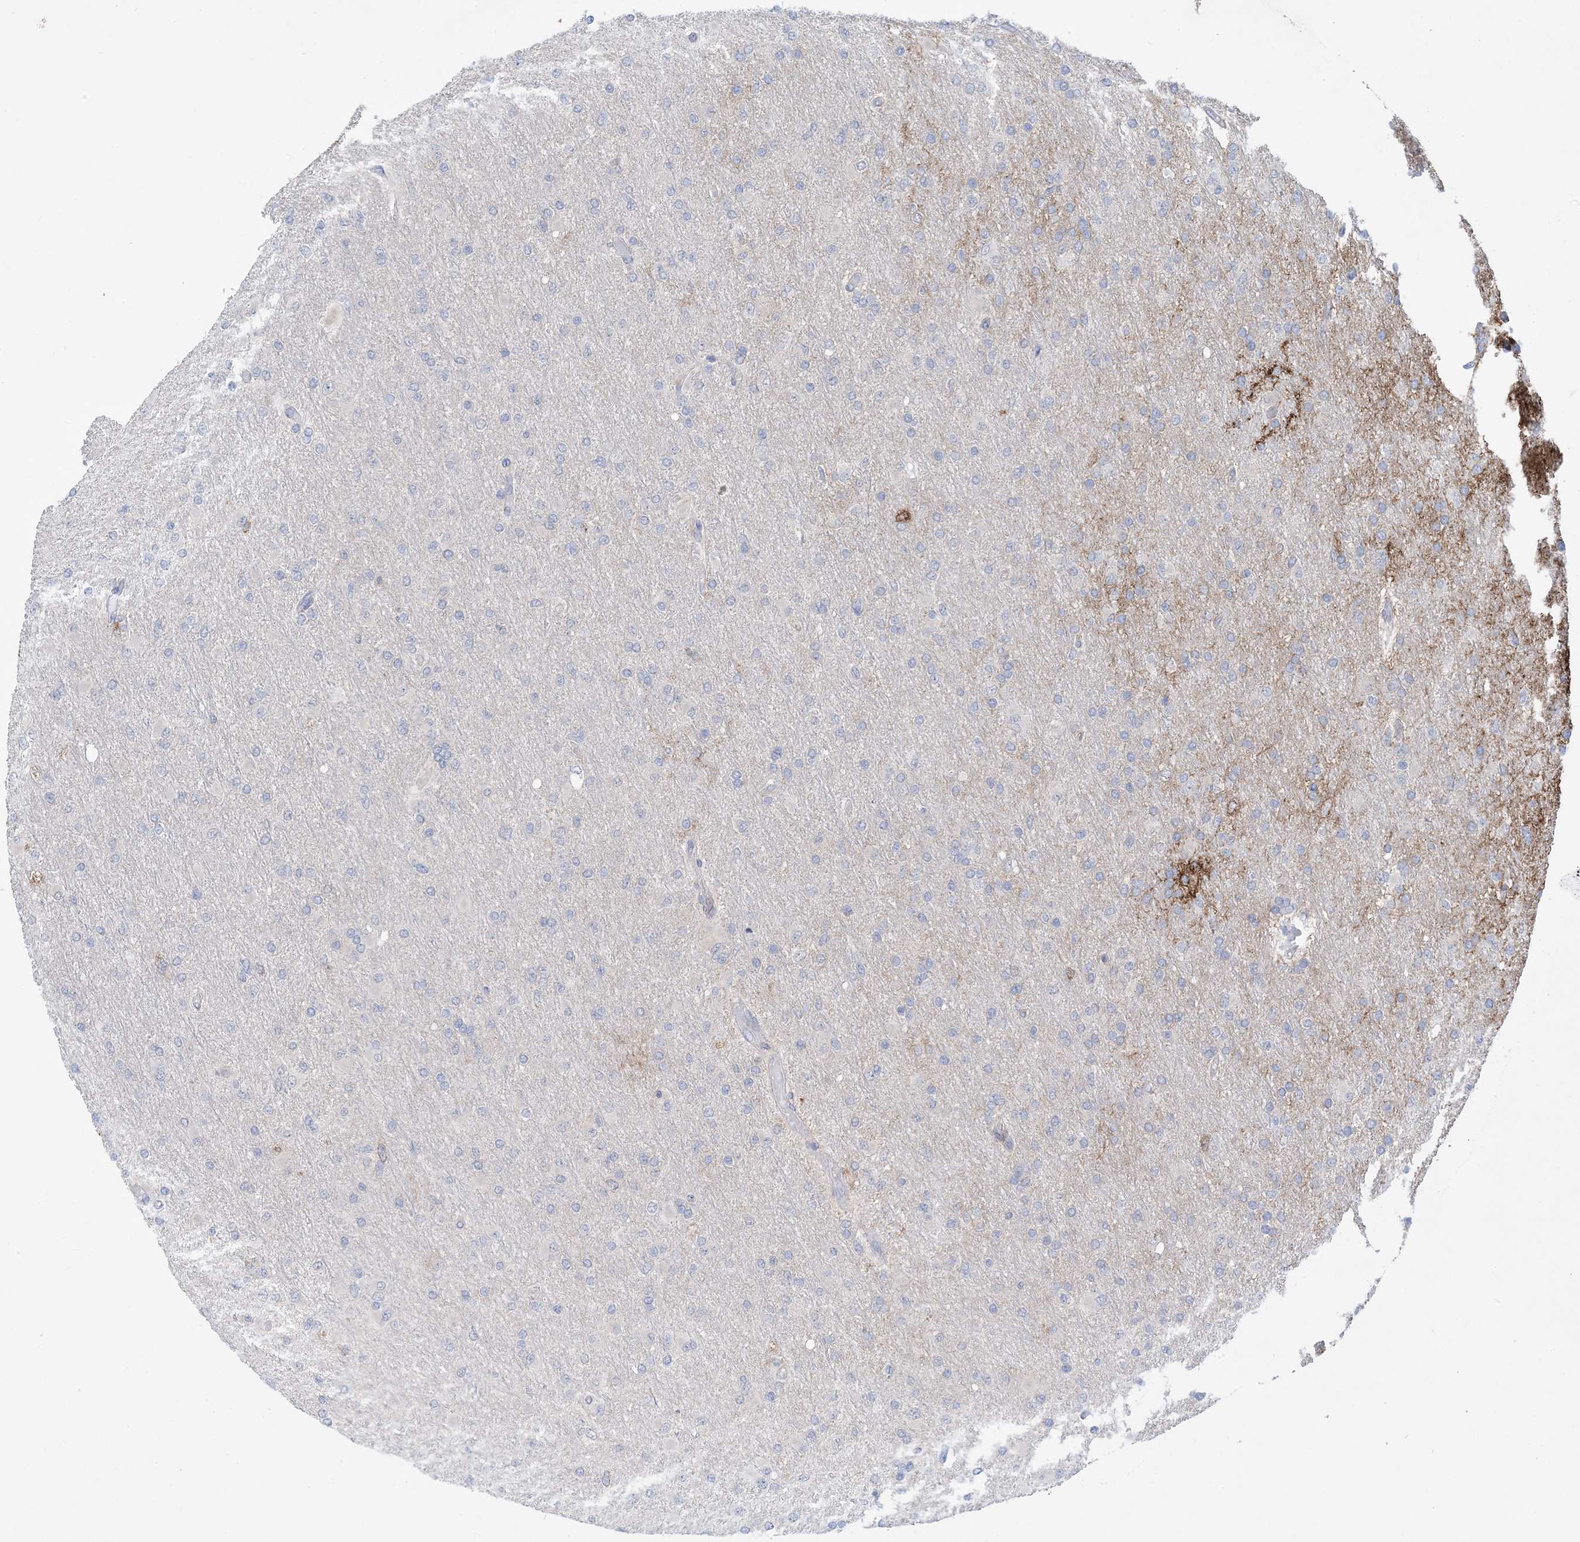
{"staining": {"intensity": "negative", "quantity": "none", "location": "none"}, "tissue": "glioma", "cell_type": "Tumor cells", "image_type": "cancer", "snomed": [{"axis": "morphology", "description": "Glioma, malignant, High grade"}, {"axis": "topography", "description": "Cerebral cortex"}], "caption": "Photomicrograph shows no significant protein positivity in tumor cells of malignant glioma (high-grade).", "gene": "AOC1", "patient": {"sex": "female", "age": 36}}